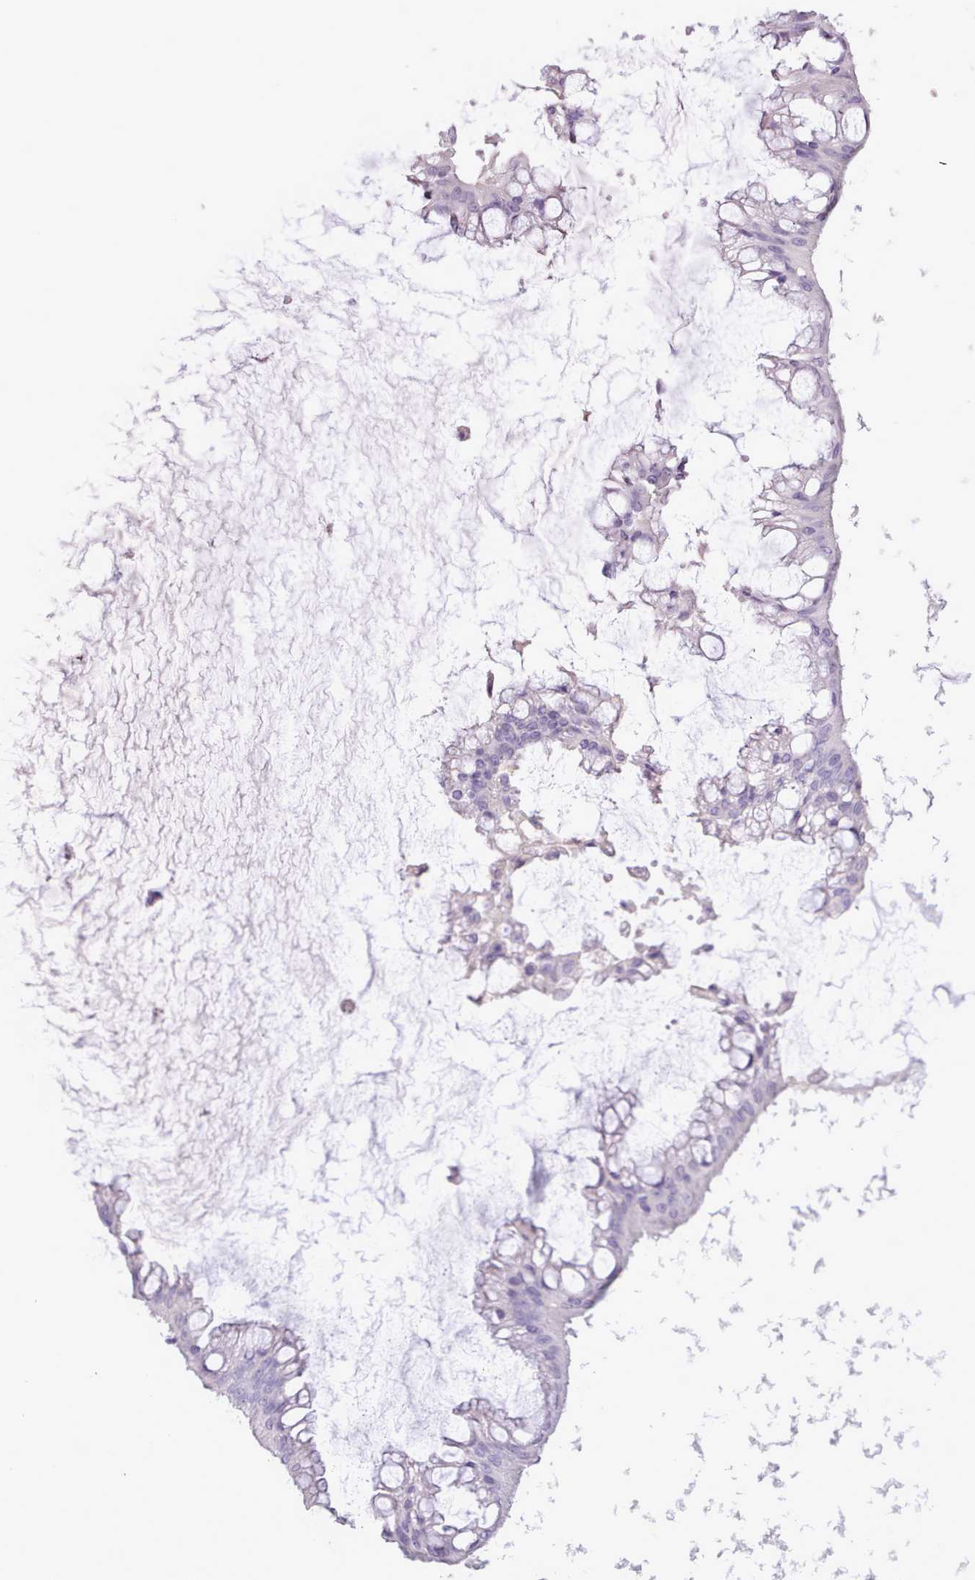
{"staining": {"intensity": "negative", "quantity": "none", "location": "none"}, "tissue": "ovarian cancer", "cell_type": "Tumor cells", "image_type": "cancer", "snomed": [{"axis": "morphology", "description": "Cystadenocarcinoma, mucinous, NOS"}, {"axis": "topography", "description": "Ovary"}], "caption": "The histopathology image displays no staining of tumor cells in mucinous cystadenocarcinoma (ovarian). Brightfield microscopy of immunohistochemistry (IHC) stained with DAB (3,3'-diaminobenzidine) (brown) and hematoxylin (blue), captured at high magnification.", "gene": "ATRAID", "patient": {"sex": "female", "age": 73}}